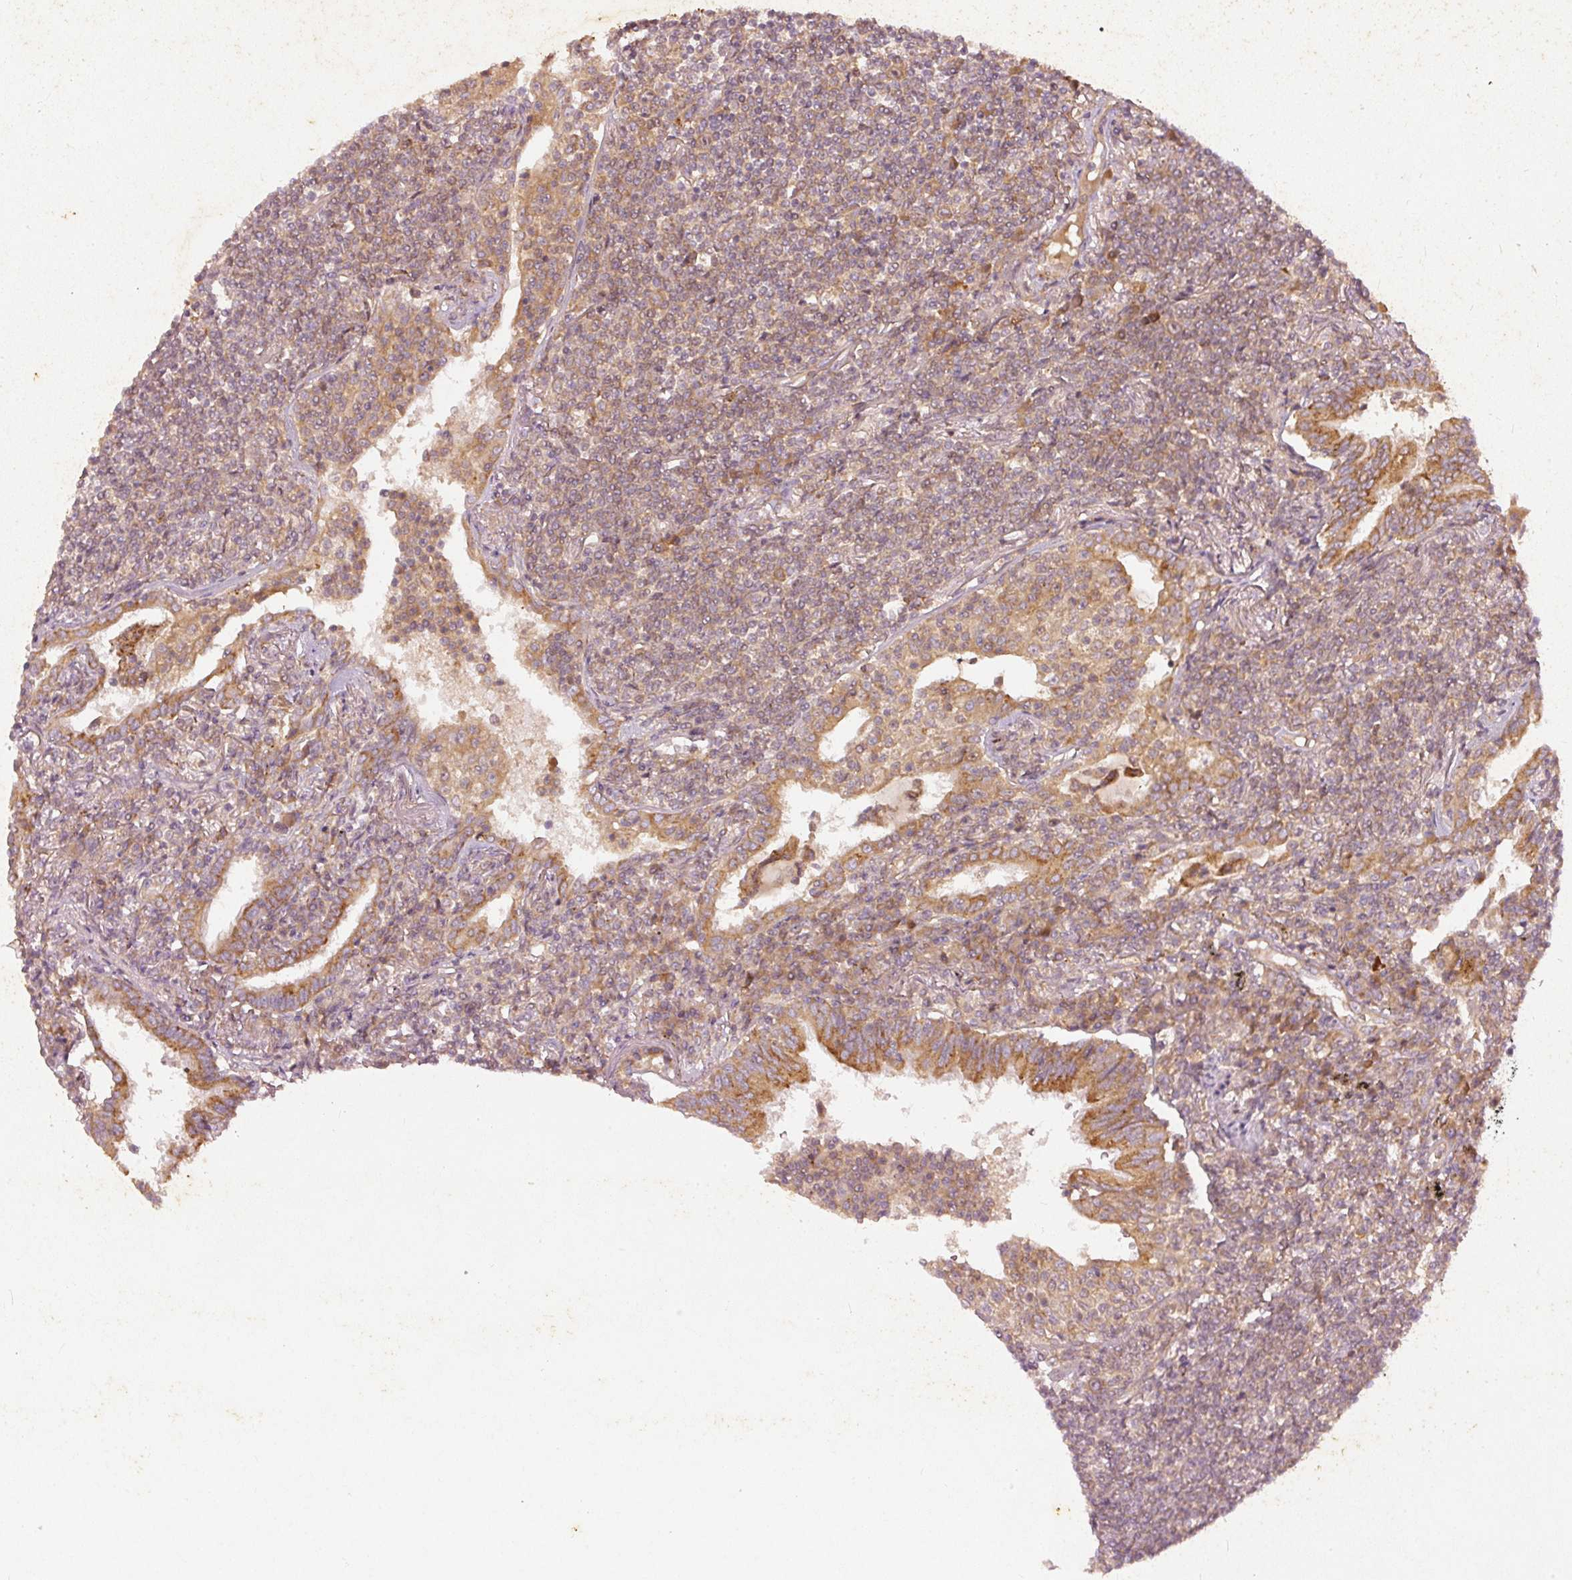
{"staining": {"intensity": "weak", "quantity": ">75%", "location": "cytoplasmic/membranous"}, "tissue": "lymphoma", "cell_type": "Tumor cells", "image_type": "cancer", "snomed": [{"axis": "morphology", "description": "Malignant lymphoma, non-Hodgkin's type, Low grade"}, {"axis": "topography", "description": "Lung"}], "caption": "A high-resolution micrograph shows immunohistochemistry (IHC) staining of lymphoma, which displays weak cytoplasmic/membranous expression in about >75% of tumor cells.", "gene": "ZNF580", "patient": {"sex": "female", "age": 71}}